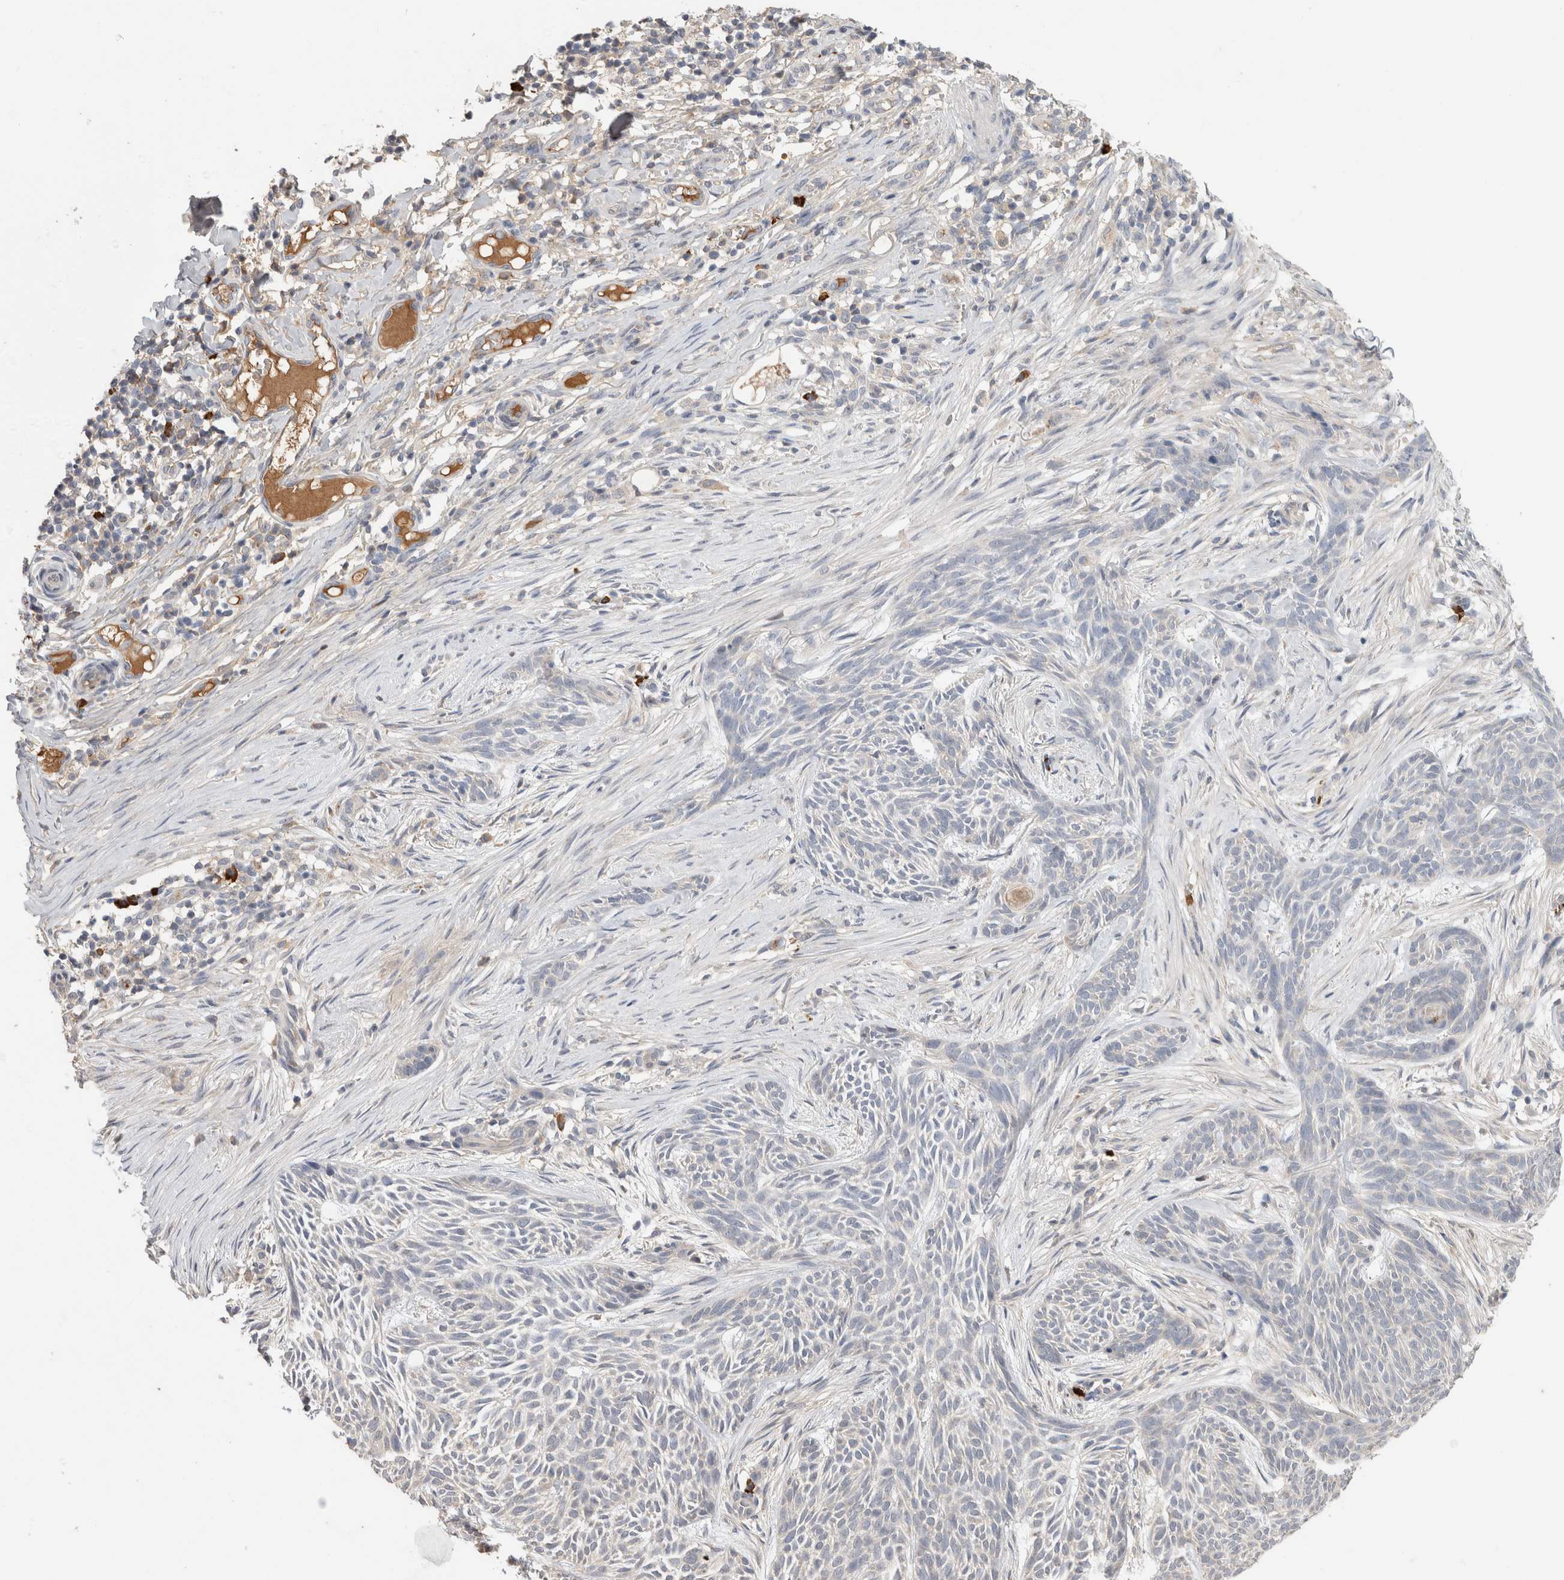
{"staining": {"intensity": "negative", "quantity": "none", "location": "none"}, "tissue": "skin cancer", "cell_type": "Tumor cells", "image_type": "cancer", "snomed": [{"axis": "morphology", "description": "Basal cell carcinoma"}, {"axis": "topography", "description": "Skin"}], "caption": "An image of basal cell carcinoma (skin) stained for a protein demonstrates no brown staining in tumor cells.", "gene": "PPP3CC", "patient": {"sex": "female", "age": 59}}